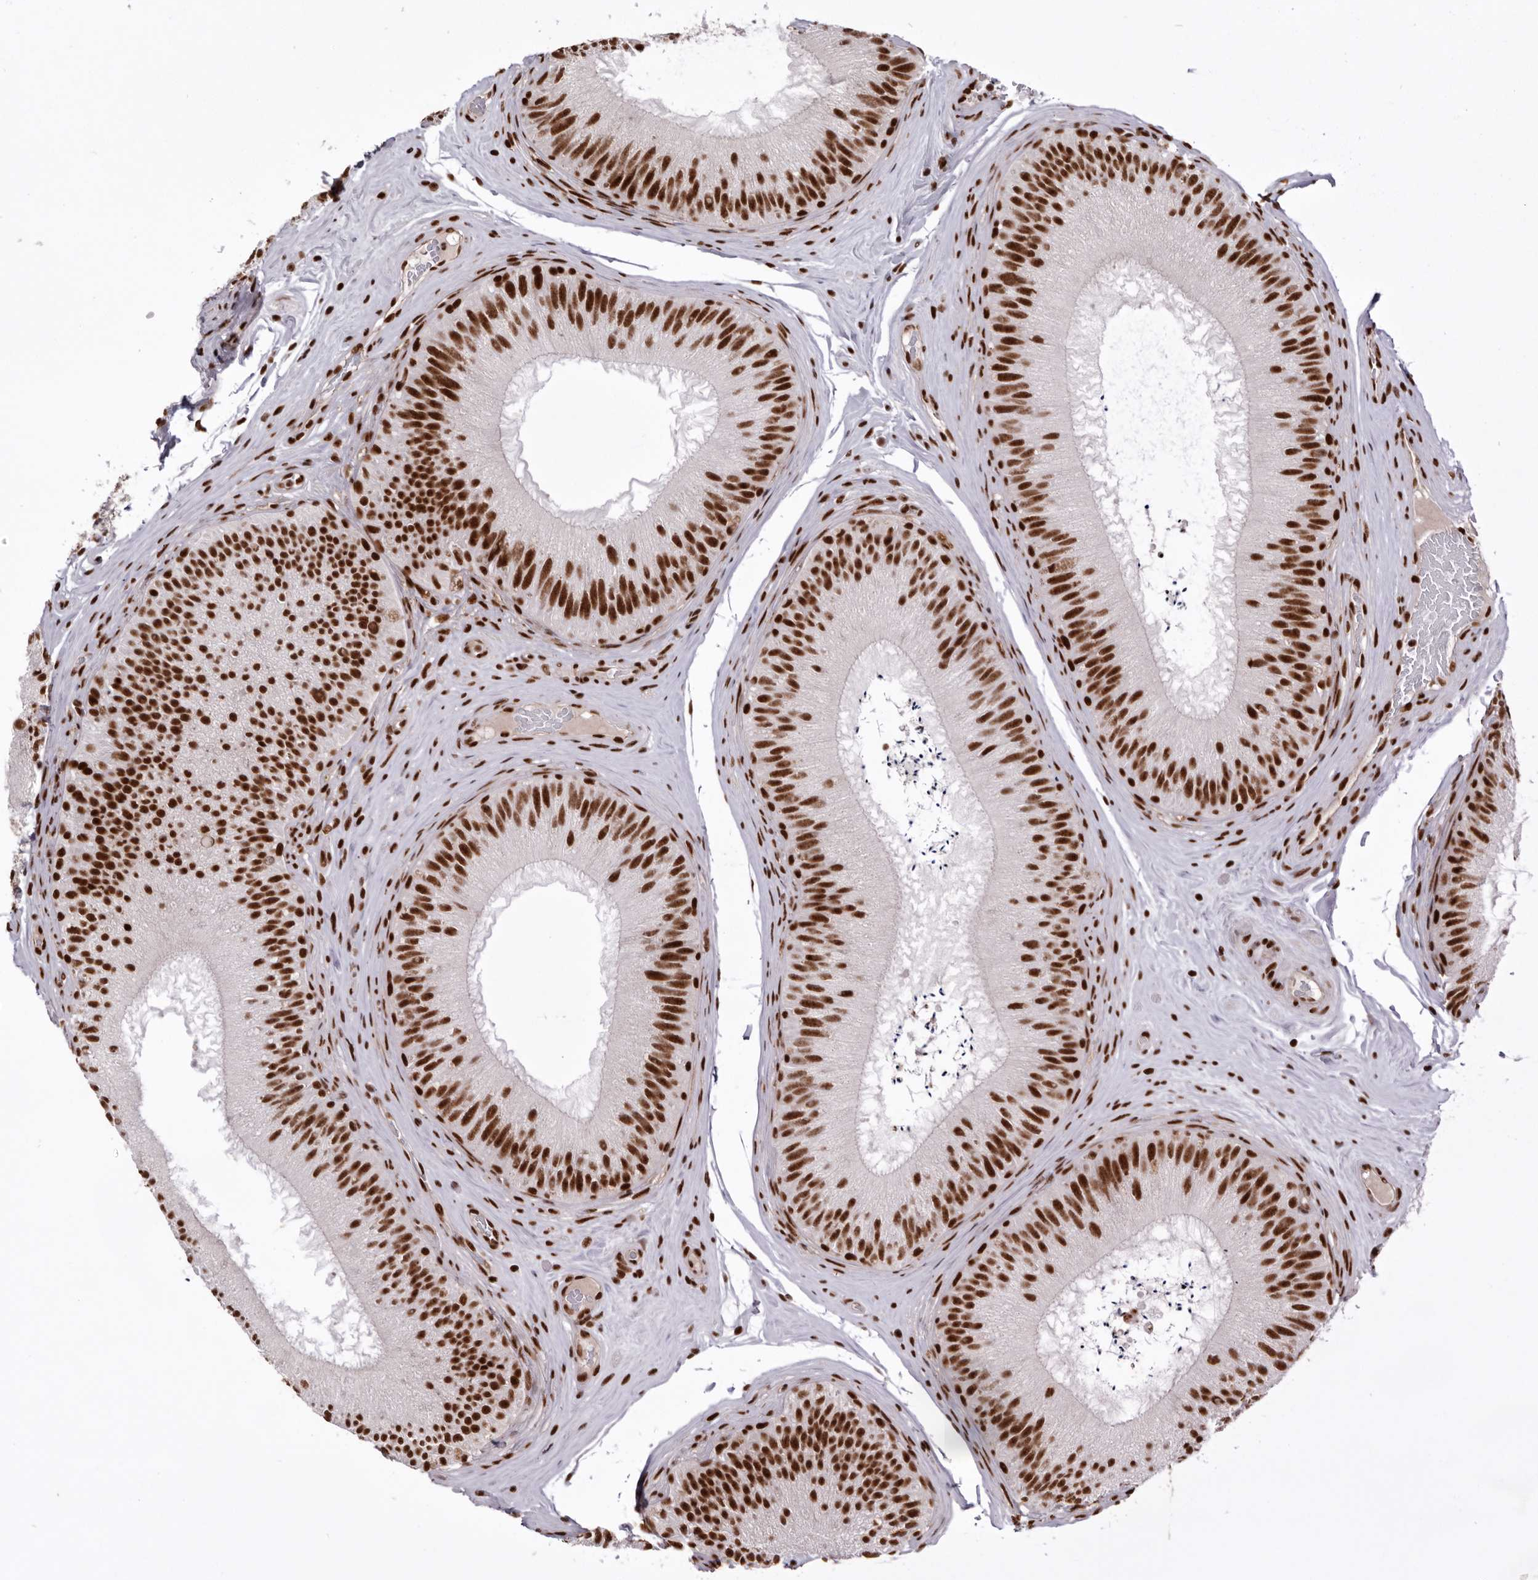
{"staining": {"intensity": "strong", "quantity": ">75%", "location": "nuclear"}, "tissue": "epididymis", "cell_type": "Glandular cells", "image_type": "normal", "snomed": [{"axis": "morphology", "description": "Normal tissue, NOS"}, {"axis": "topography", "description": "Epididymis"}], "caption": "Normal epididymis shows strong nuclear positivity in approximately >75% of glandular cells, visualized by immunohistochemistry. Nuclei are stained in blue.", "gene": "CHTOP", "patient": {"sex": "male", "age": 45}}